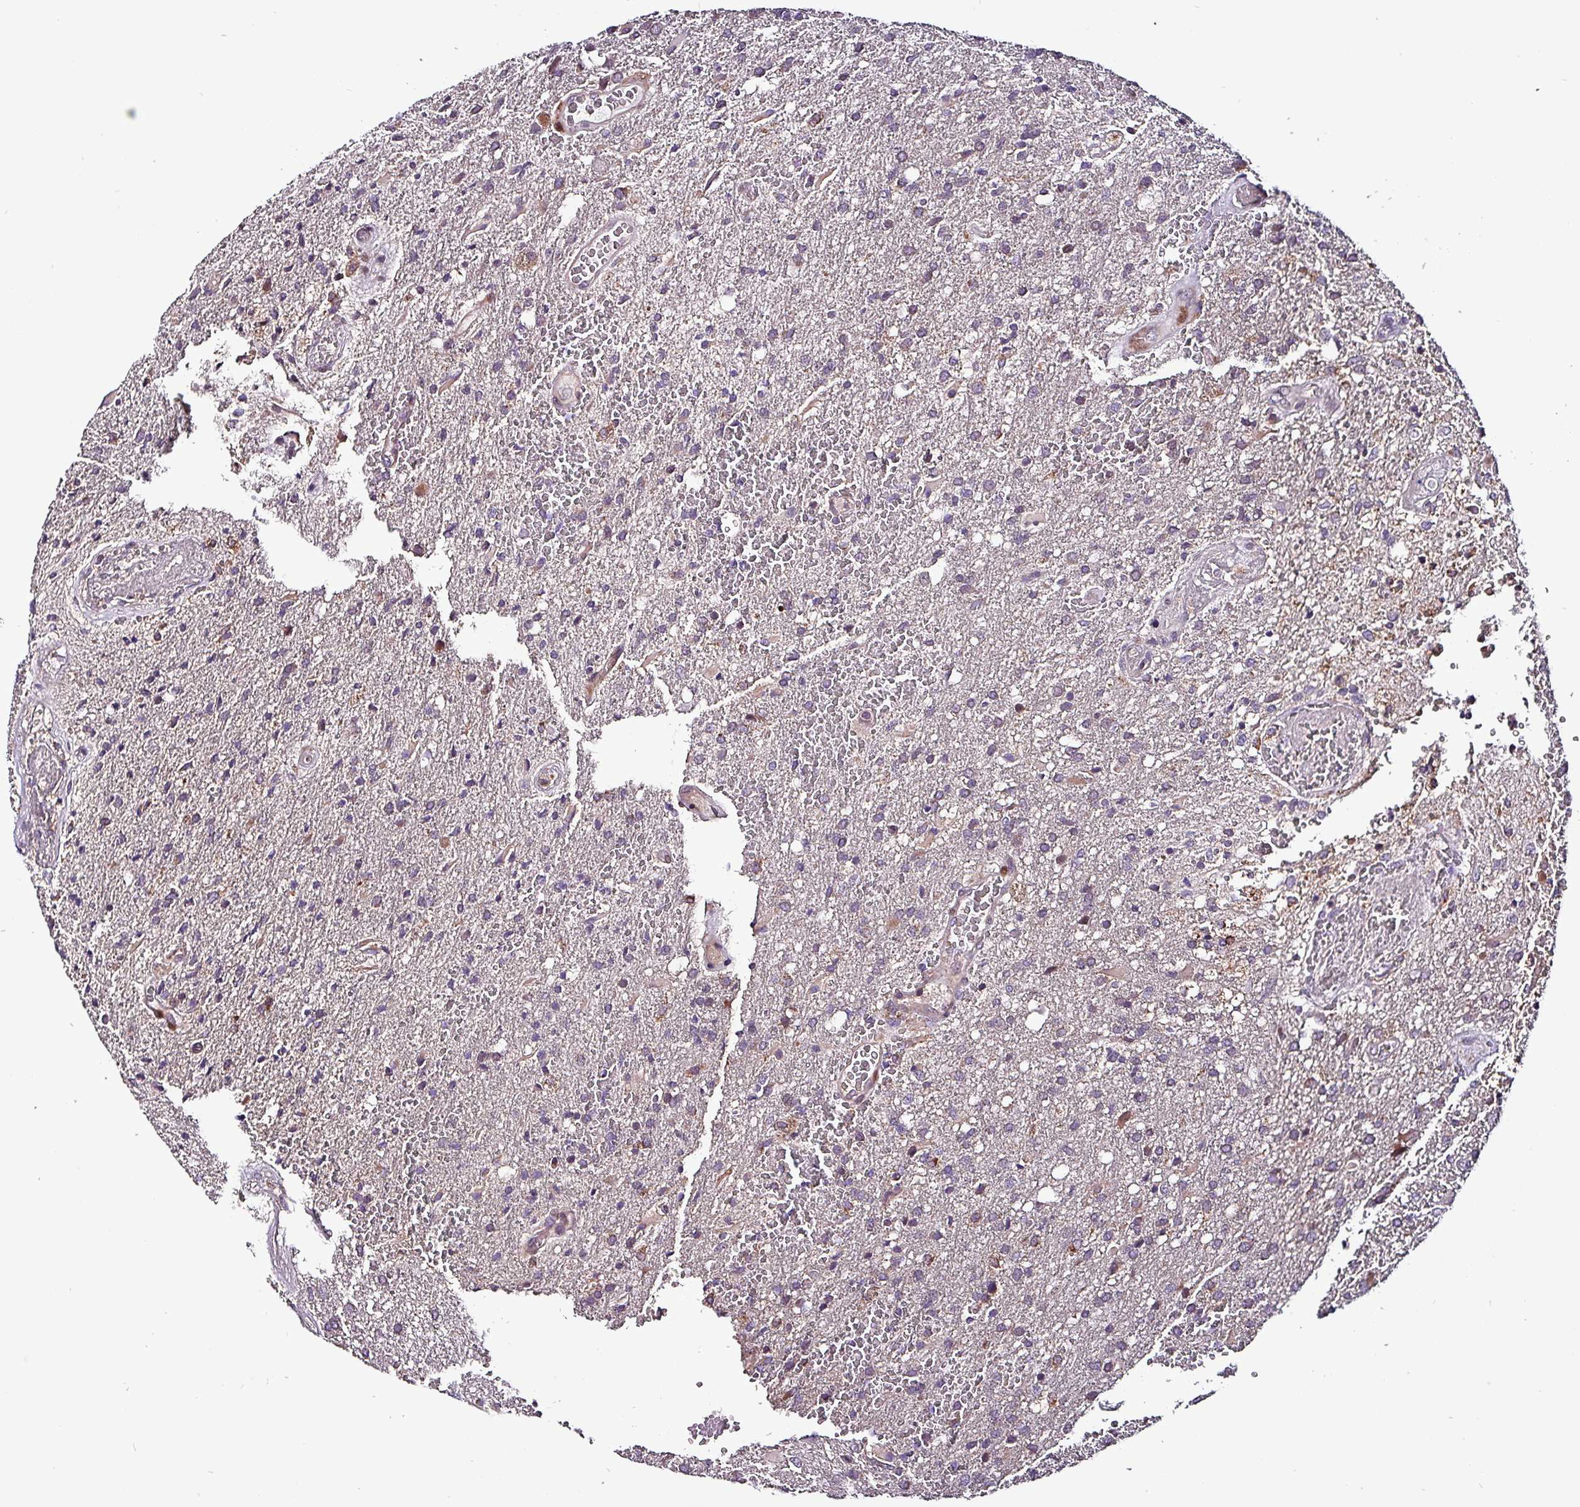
{"staining": {"intensity": "moderate", "quantity": "<25%", "location": "cytoplasmic/membranous"}, "tissue": "glioma", "cell_type": "Tumor cells", "image_type": "cancer", "snomed": [{"axis": "morphology", "description": "Glioma, malignant, High grade"}, {"axis": "topography", "description": "Brain"}], "caption": "Brown immunohistochemical staining in malignant glioma (high-grade) shows moderate cytoplasmic/membranous staining in about <25% of tumor cells.", "gene": "GRAPL", "patient": {"sex": "female", "age": 74}}